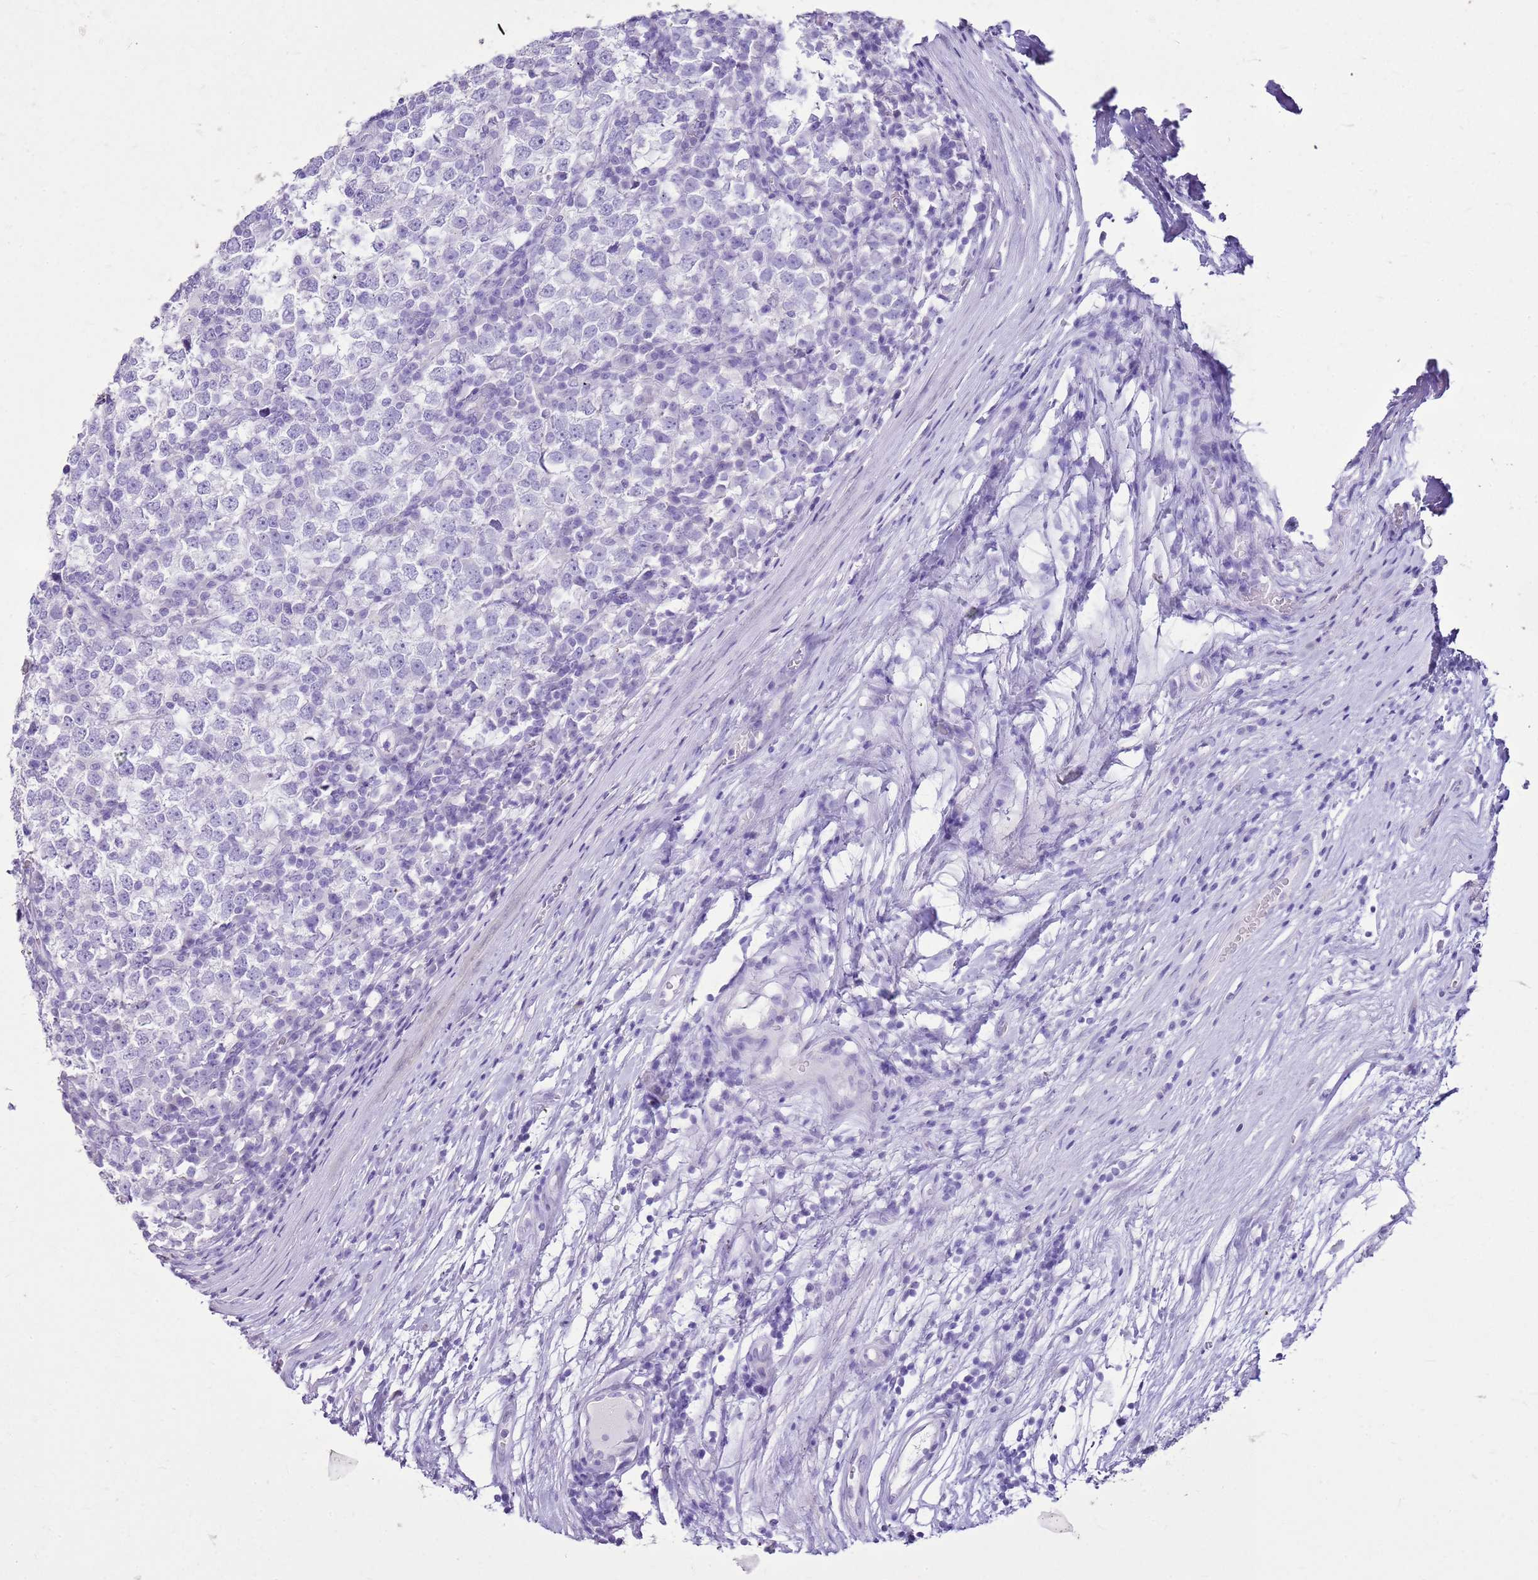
{"staining": {"intensity": "negative", "quantity": "none", "location": "none"}, "tissue": "testis cancer", "cell_type": "Tumor cells", "image_type": "cancer", "snomed": [{"axis": "morphology", "description": "Seminoma, NOS"}, {"axis": "topography", "description": "Testis"}], "caption": "IHC micrograph of neoplastic tissue: seminoma (testis) stained with DAB exhibits no significant protein expression in tumor cells.", "gene": "CA8", "patient": {"sex": "male", "age": 65}}